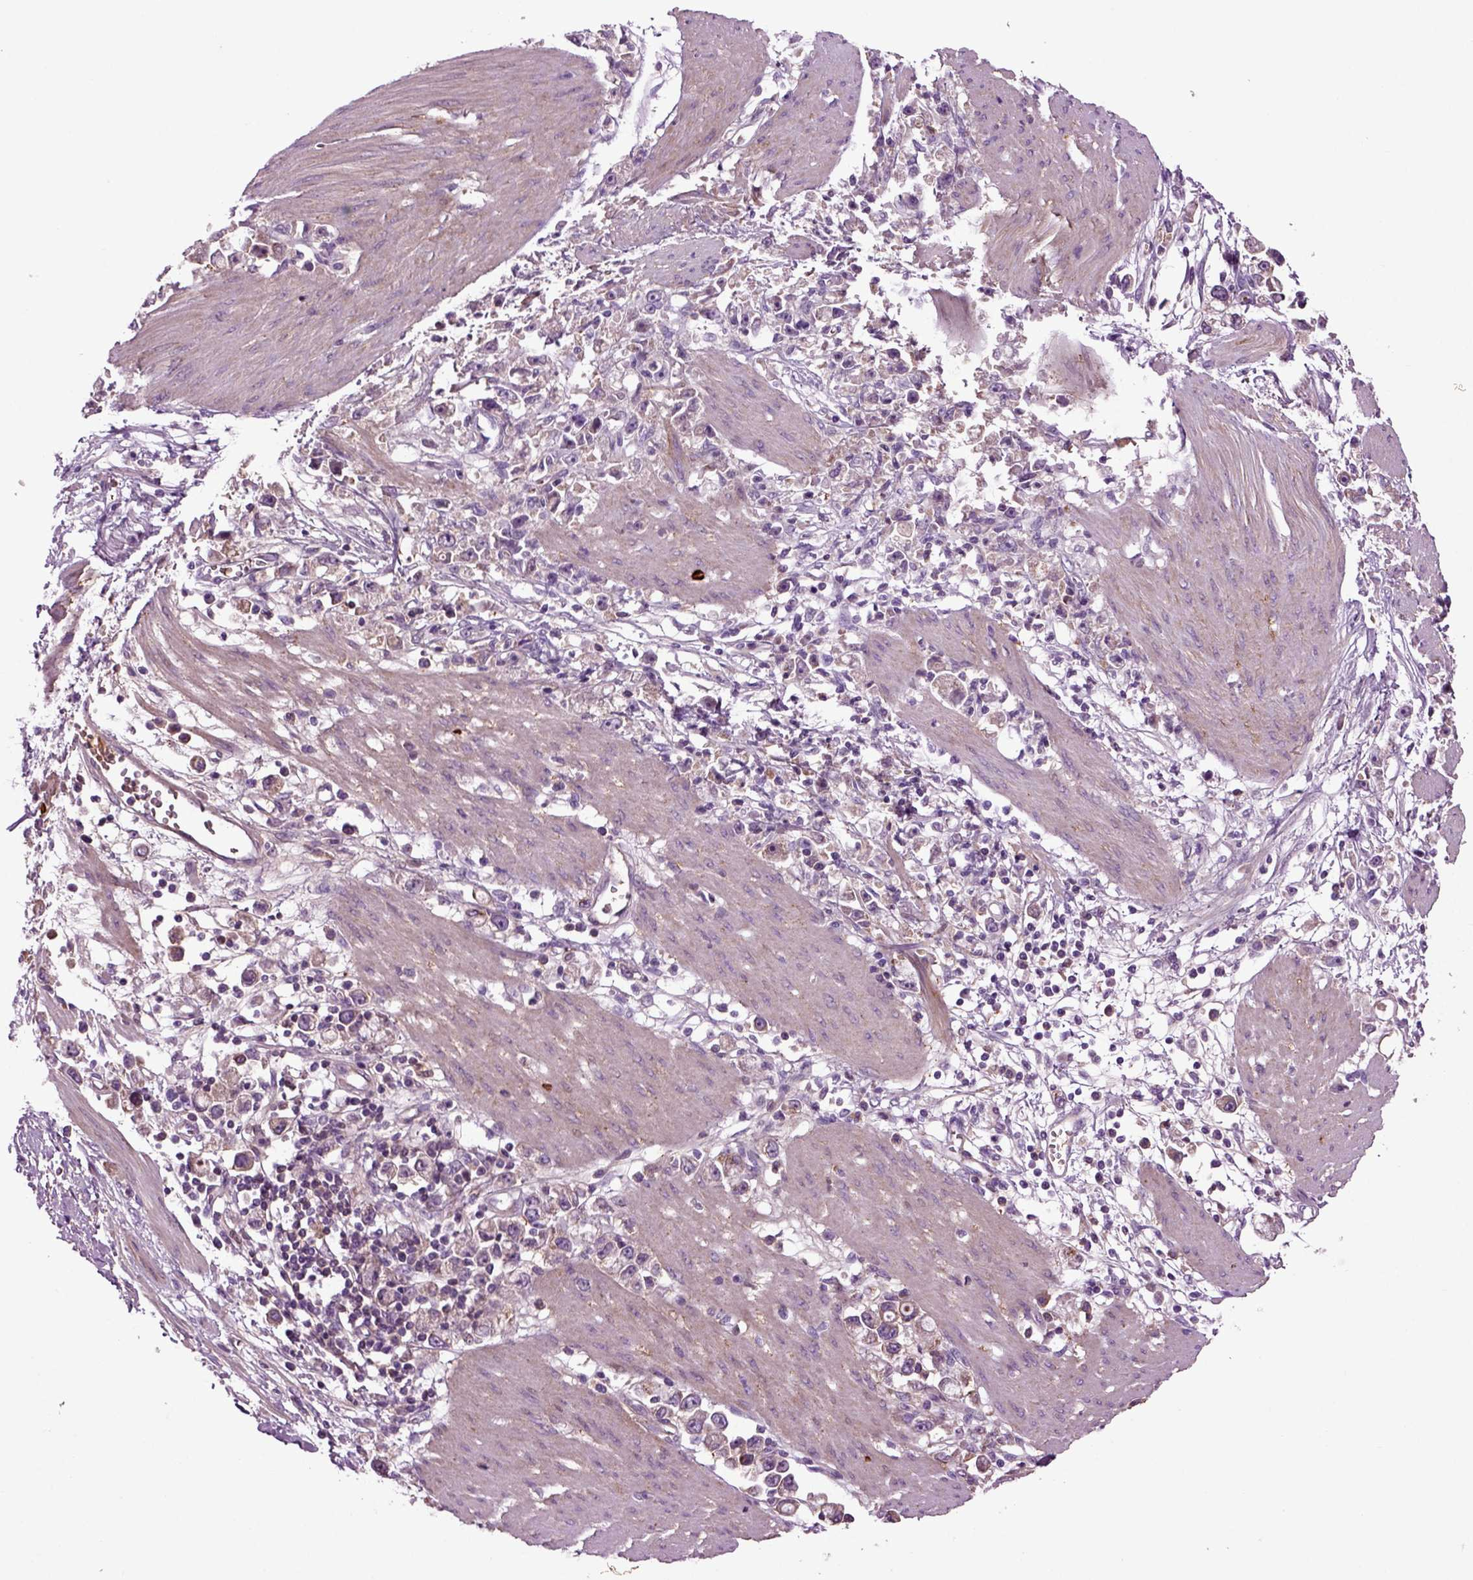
{"staining": {"intensity": "negative", "quantity": "none", "location": "none"}, "tissue": "stomach cancer", "cell_type": "Tumor cells", "image_type": "cancer", "snomed": [{"axis": "morphology", "description": "Adenocarcinoma, NOS"}, {"axis": "topography", "description": "Stomach"}], "caption": "This is a histopathology image of immunohistochemistry staining of stomach adenocarcinoma, which shows no staining in tumor cells. Nuclei are stained in blue.", "gene": "SPON1", "patient": {"sex": "female", "age": 59}}